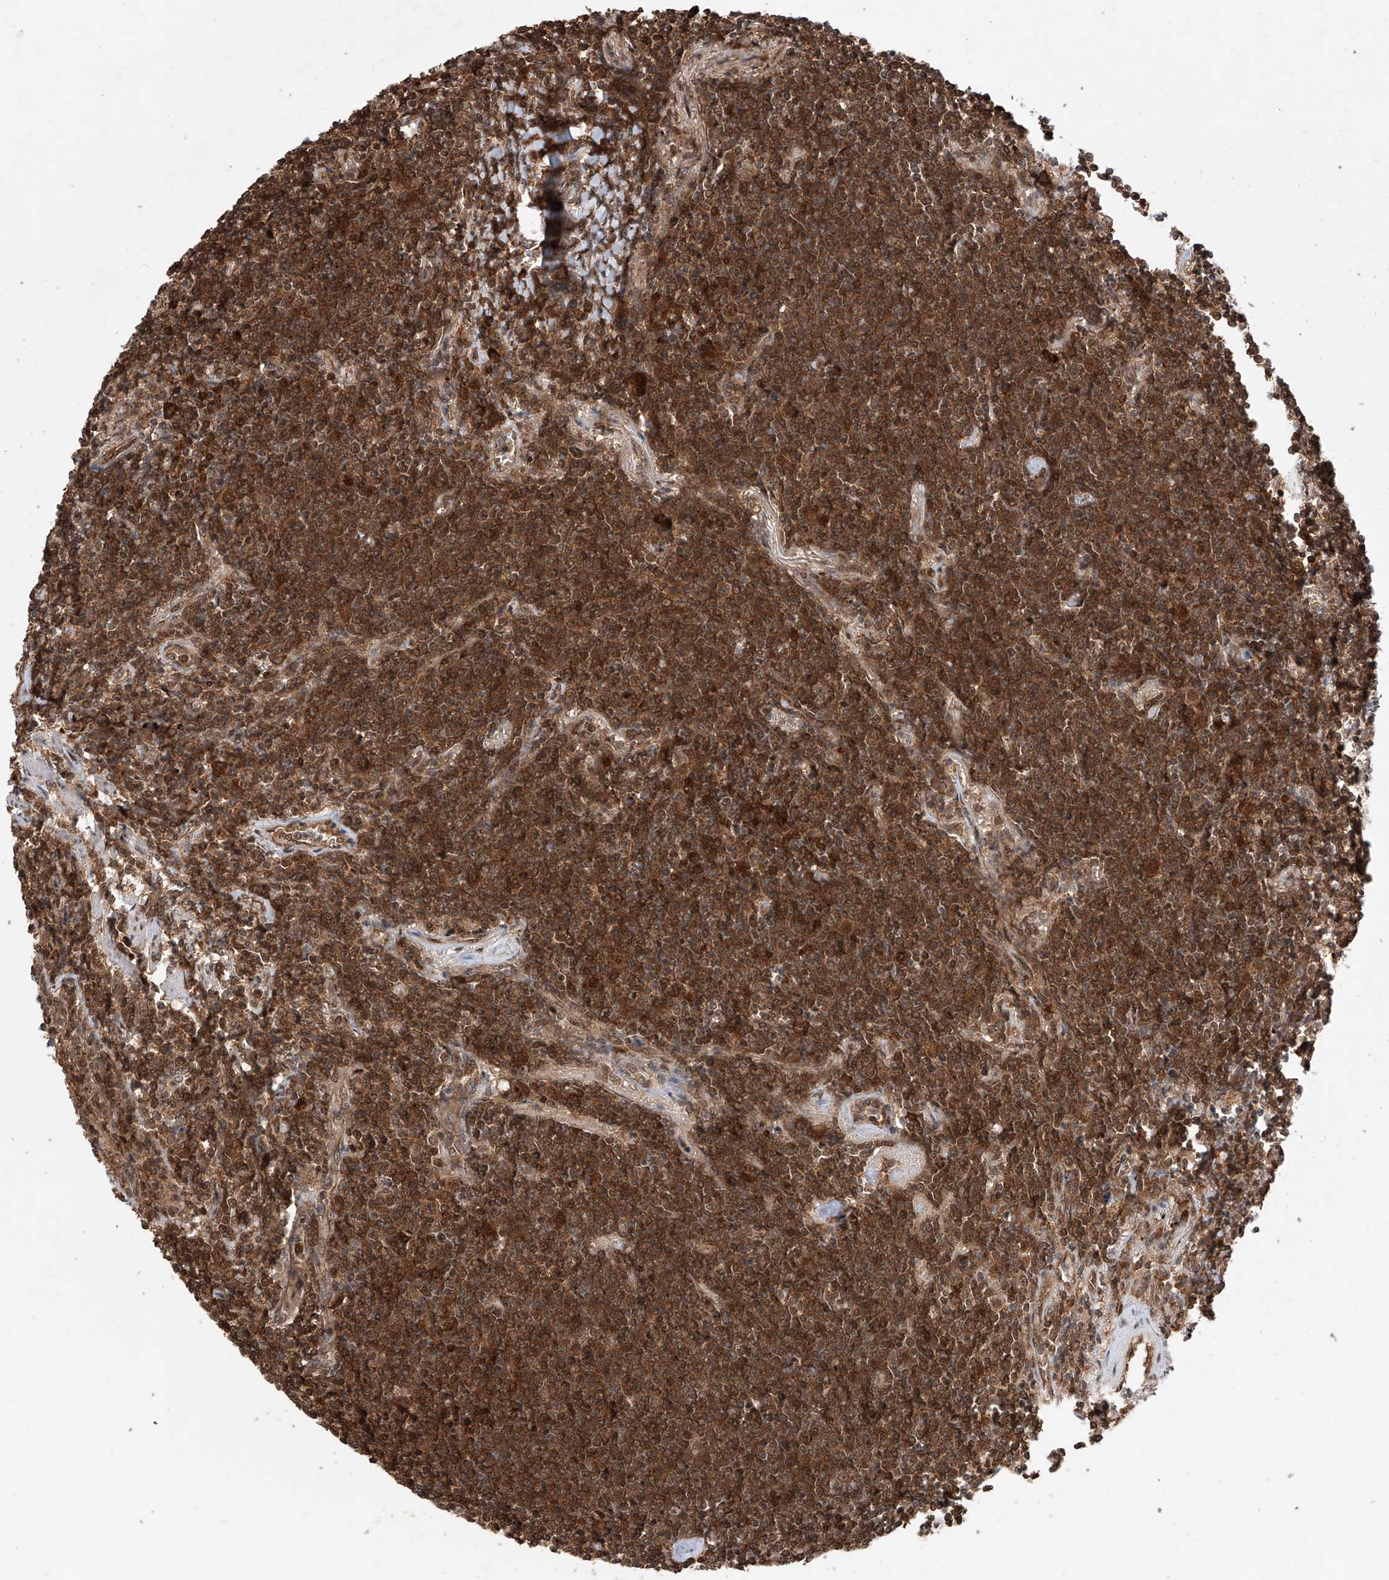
{"staining": {"intensity": "strong", "quantity": ">75%", "location": "cytoplasmic/membranous,nuclear"}, "tissue": "lymphoma", "cell_type": "Tumor cells", "image_type": "cancer", "snomed": [{"axis": "morphology", "description": "Malignant lymphoma, non-Hodgkin's type, Low grade"}, {"axis": "topography", "description": "Lung"}], "caption": "Protein staining displays strong cytoplasmic/membranous and nuclear positivity in approximately >75% of tumor cells in malignant lymphoma, non-Hodgkin's type (low-grade).", "gene": "RILPL2", "patient": {"sex": "female", "age": 71}}